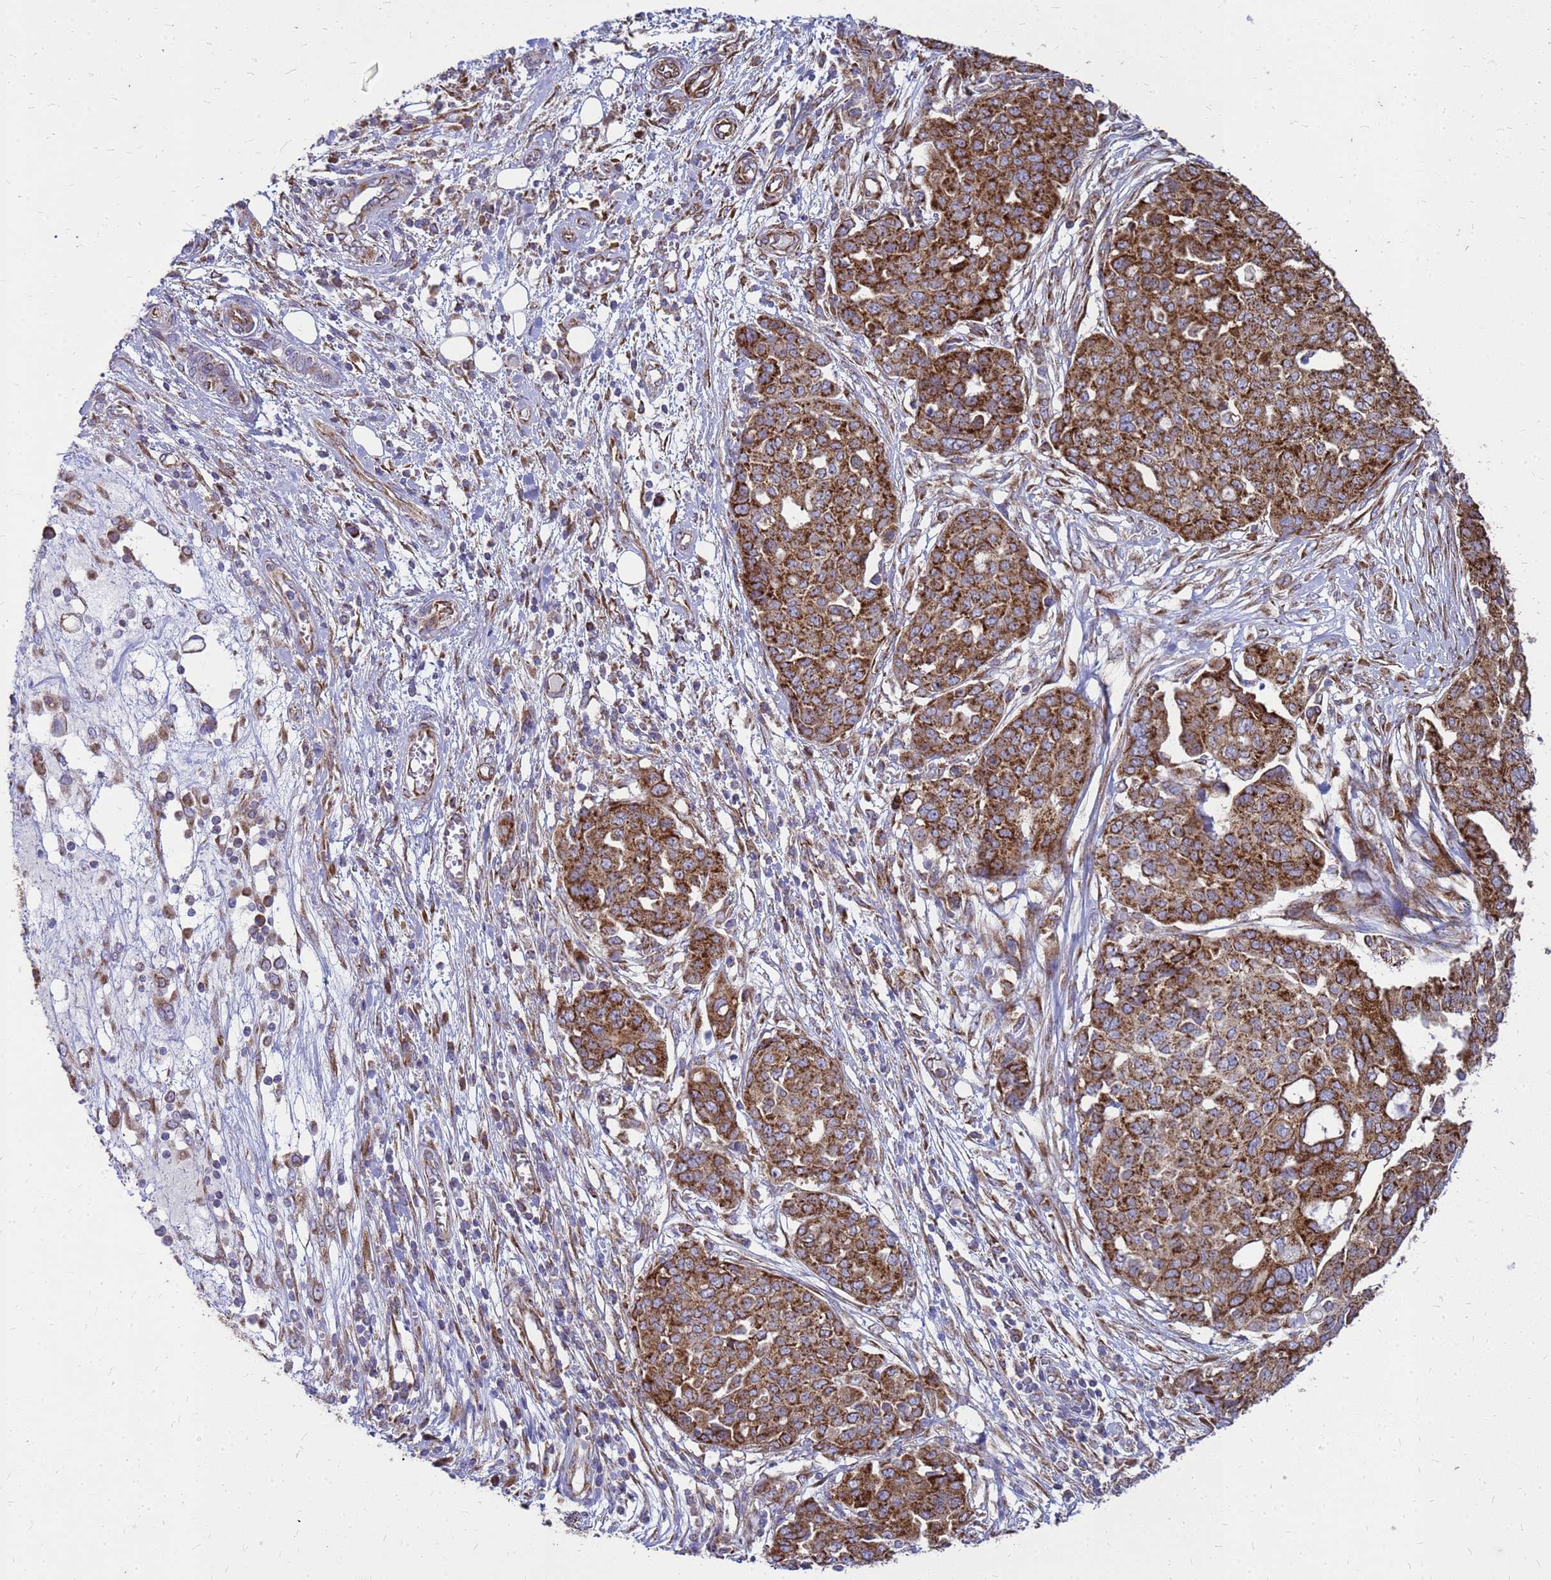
{"staining": {"intensity": "moderate", "quantity": ">75%", "location": "cytoplasmic/membranous"}, "tissue": "ovarian cancer", "cell_type": "Tumor cells", "image_type": "cancer", "snomed": [{"axis": "morphology", "description": "Cystadenocarcinoma, serous, NOS"}, {"axis": "topography", "description": "Soft tissue"}, {"axis": "topography", "description": "Ovary"}], "caption": "Protein staining demonstrates moderate cytoplasmic/membranous expression in approximately >75% of tumor cells in serous cystadenocarcinoma (ovarian).", "gene": "FSTL4", "patient": {"sex": "female", "age": 57}}